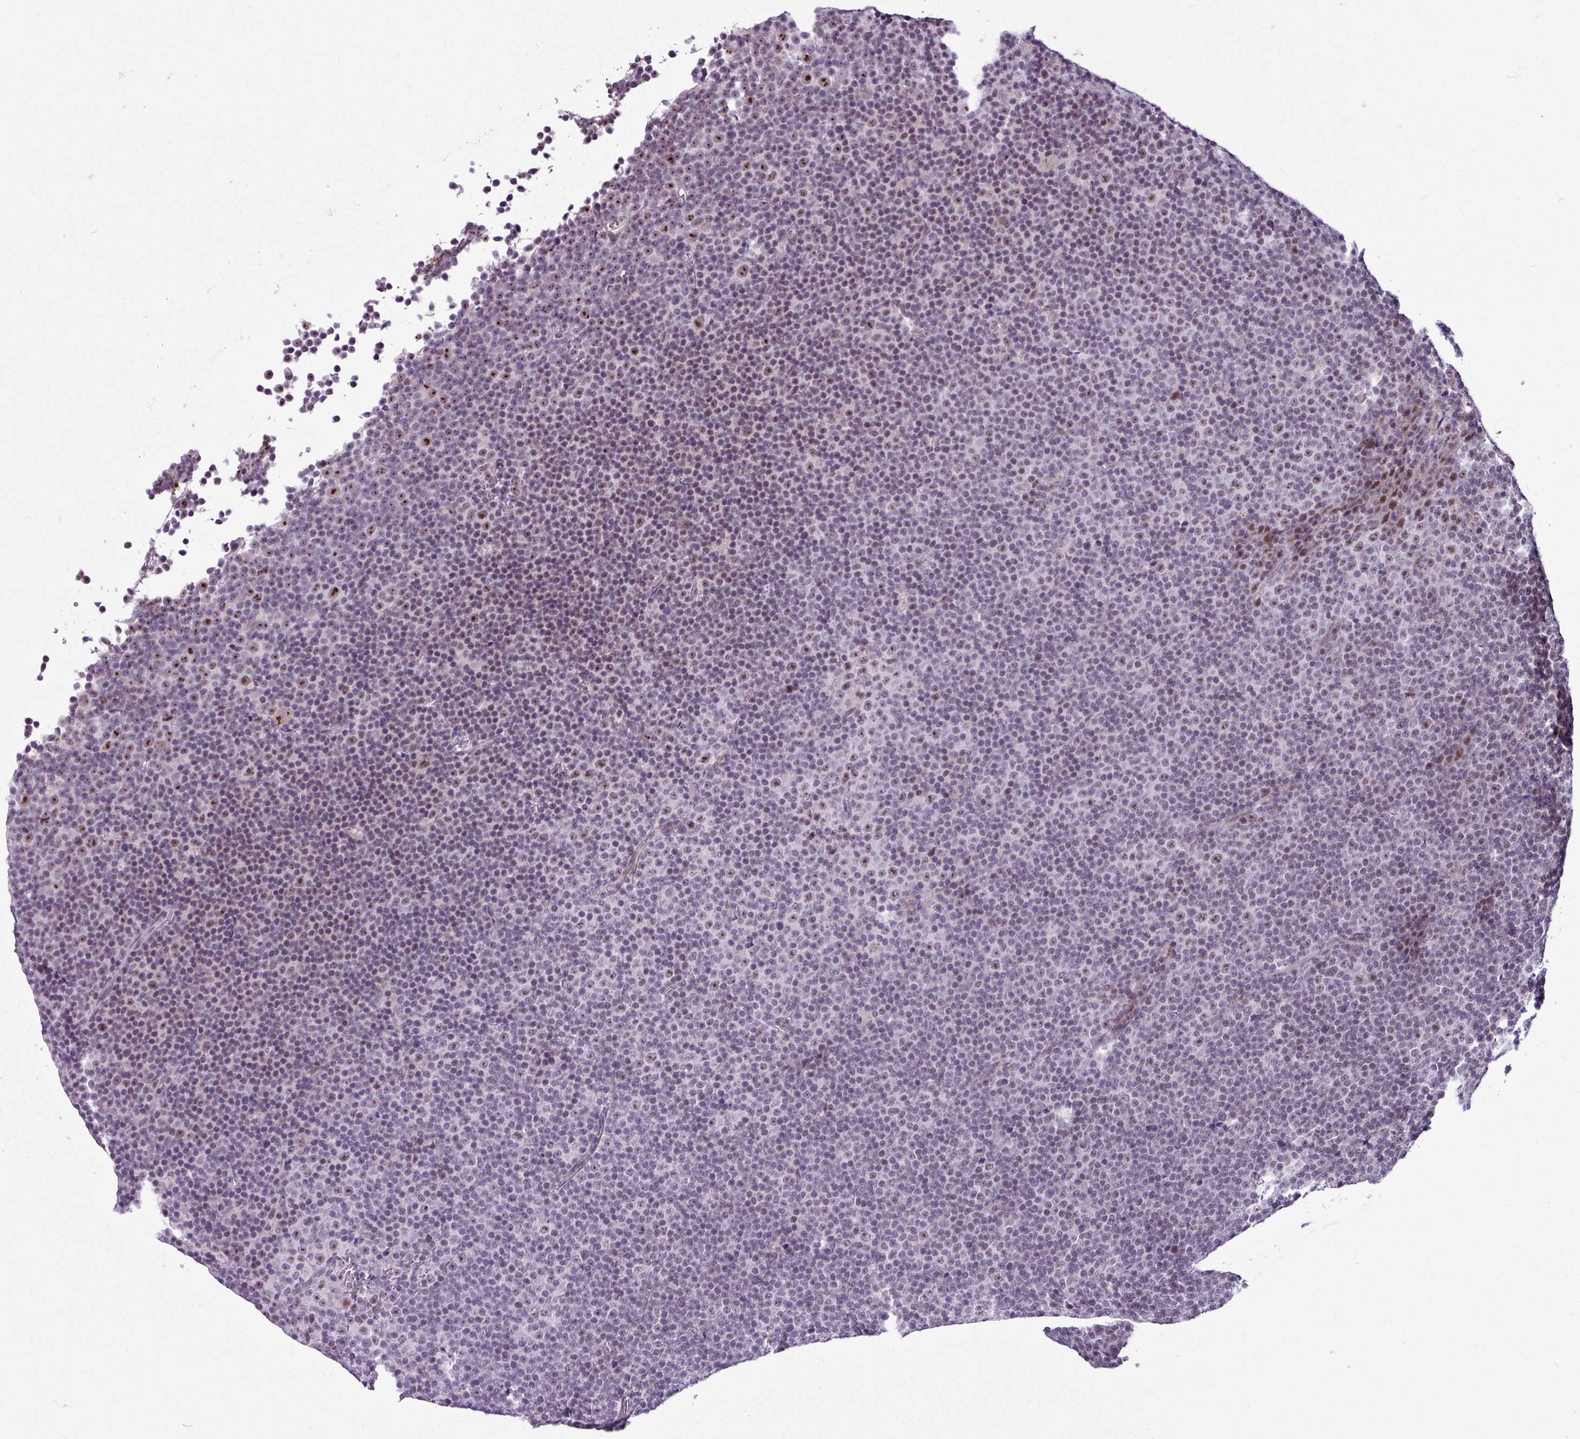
{"staining": {"intensity": "moderate", "quantity": "<25%", "location": "nuclear"}, "tissue": "lymphoma", "cell_type": "Tumor cells", "image_type": "cancer", "snomed": [{"axis": "morphology", "description": "Malignant lymphoma, non-Hodgkin's type, Low grade"}, {"axis": "topography", "description": "Lymph node"}], "caption": "Protein staining of lymphoma tissue displays moderate nuclear expression in approximately <25% of tumor cells. Using DAB (3,3'-diaminobenzidine) (brown) and hematoxylin (blue) stains, captured at high magnification using brightfield microscopy.", "gene": "UTP18", "patient": {"sex": "female", "age": 67}}